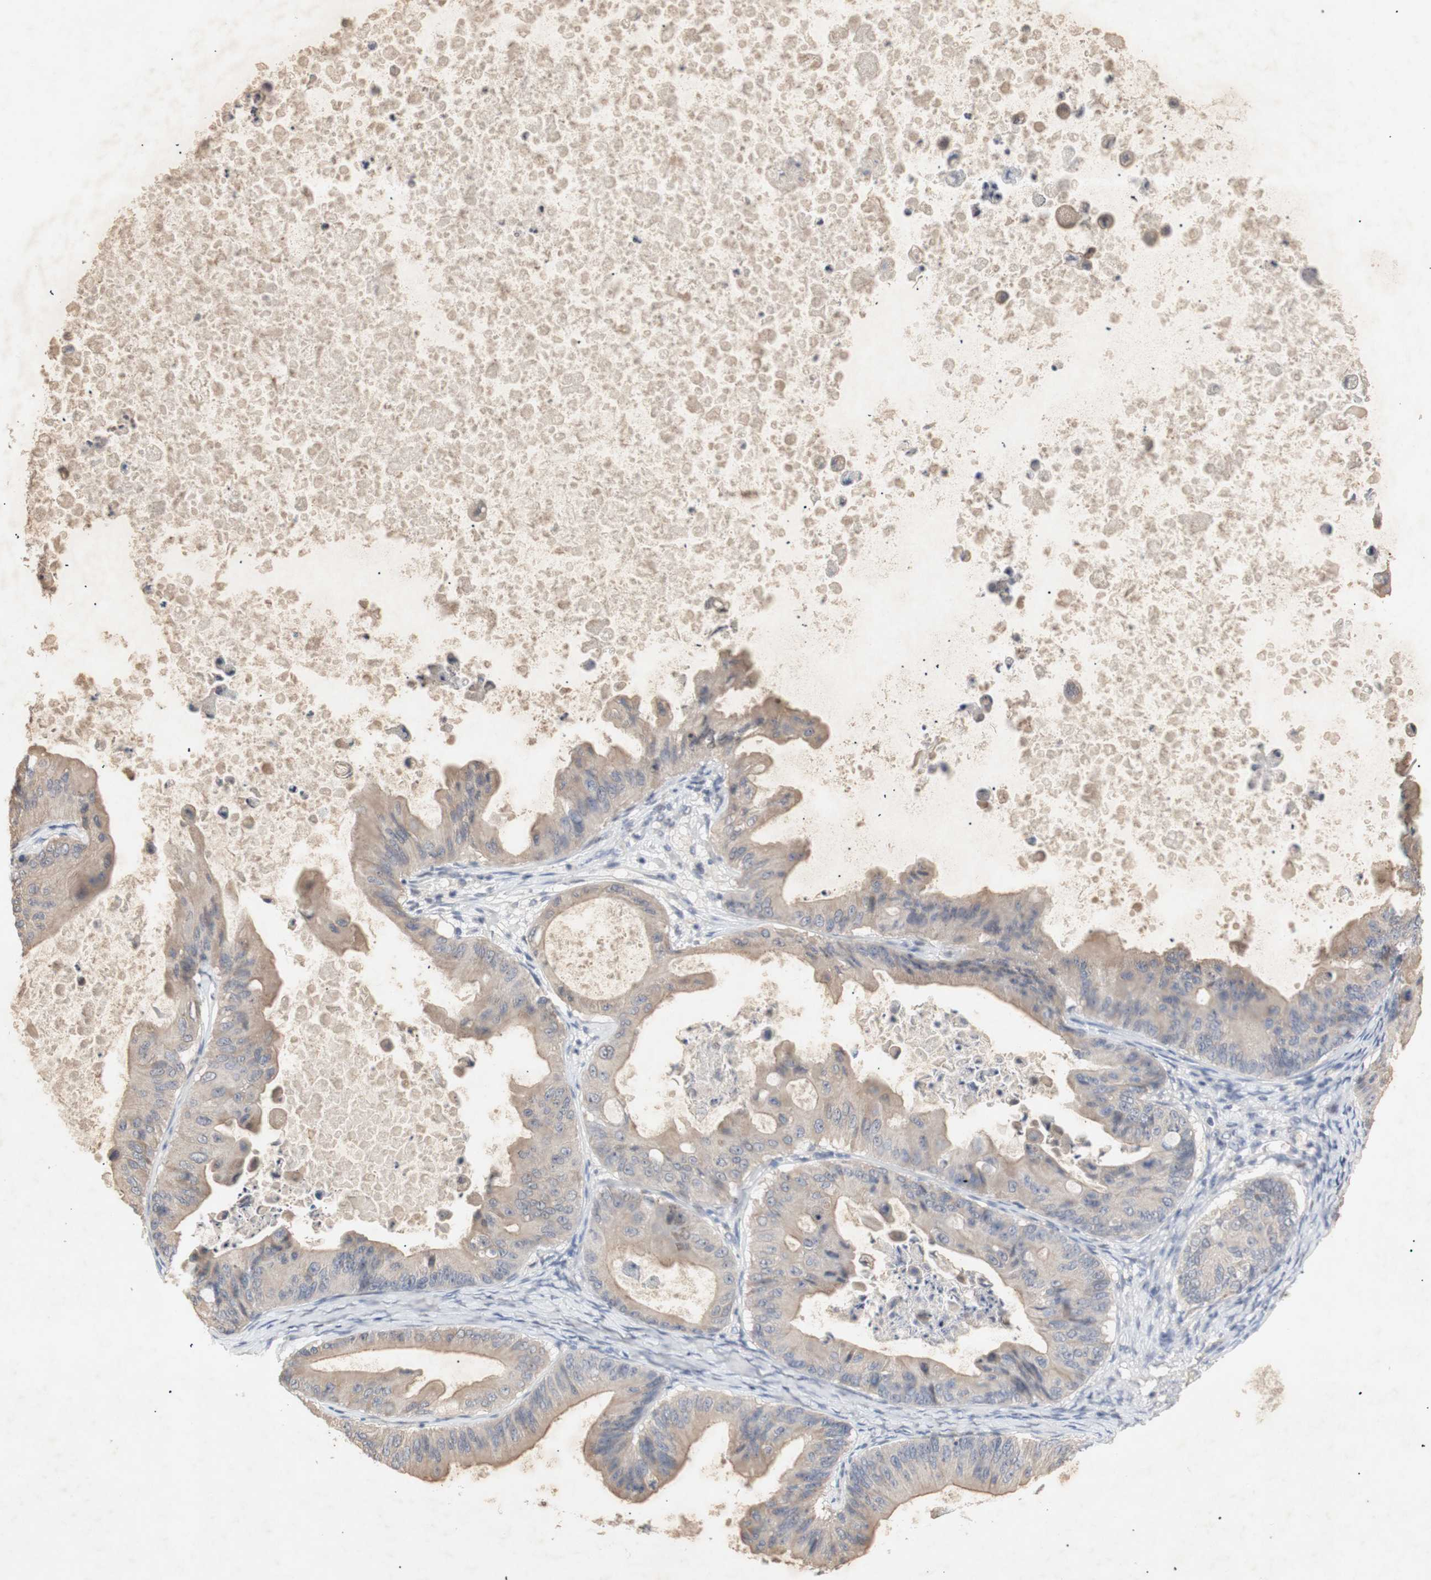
{"staining": {"intensity": "weak", "quantity": ">75%", "location": "cytoplasmic/membranous"}, "tissue": "ovarian cancer", "cell_type": "Tumor cells", "image_type": "cancer", "snomed": [{"axis": "morphology", "description": "Cystadenocarcinoma, mucinous, NOS"}, {"axis": "topography", "description": "Ovary"}], "caption": "Weak cytoplasmic/membranous expression for a protein is identified in about >75% of tumor cells of ovarian cancer using immunohistochemistry.", "gene": "FOSB", "patient": {"sex": "female", "age": 37}}